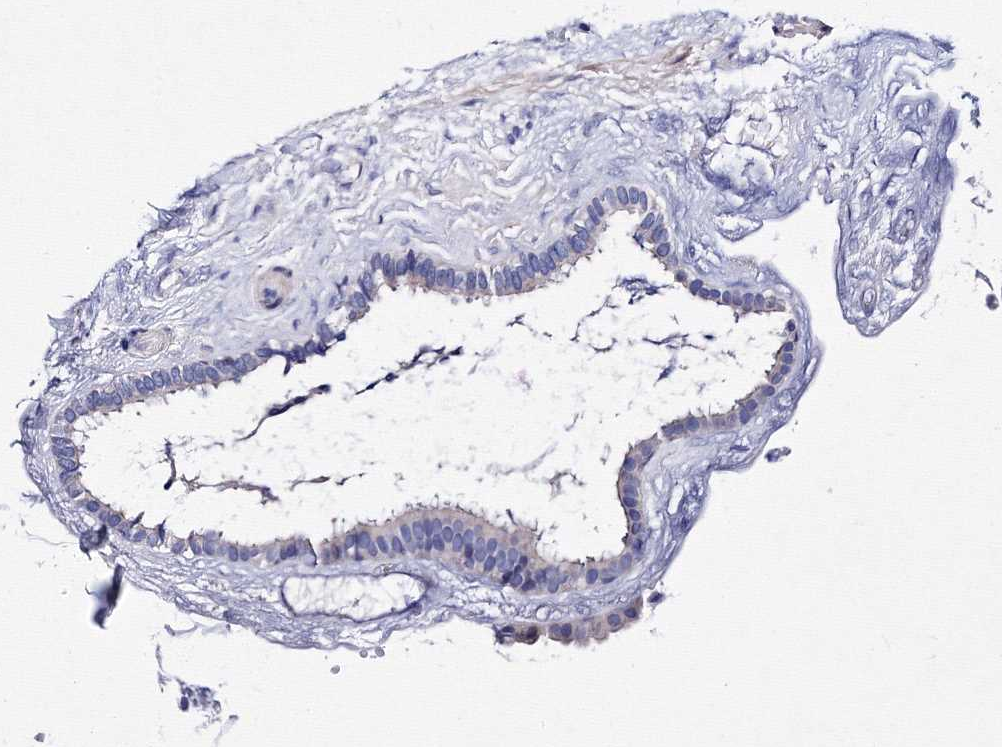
{"staining": {"intensity": "weak", "quantity": "<25%", "location": "cytoplasmic/membranous"}, "tissue": "gallbladder", "cell_type": "Glandular cells", "image_type": "normal", "snomed": [{"axis": "morphology", "description": "Normal tissue, NOS"}, {"axis": "topography", "description": "Gallbladder"}], "caption": "Immunohistochemistry (IHC) image of benign gallbladder stained for a protein (brown), which reveals no positivity in glandular cells.", "gene": "TRPM2", "patient": {"sex": "female", "age": 26}}